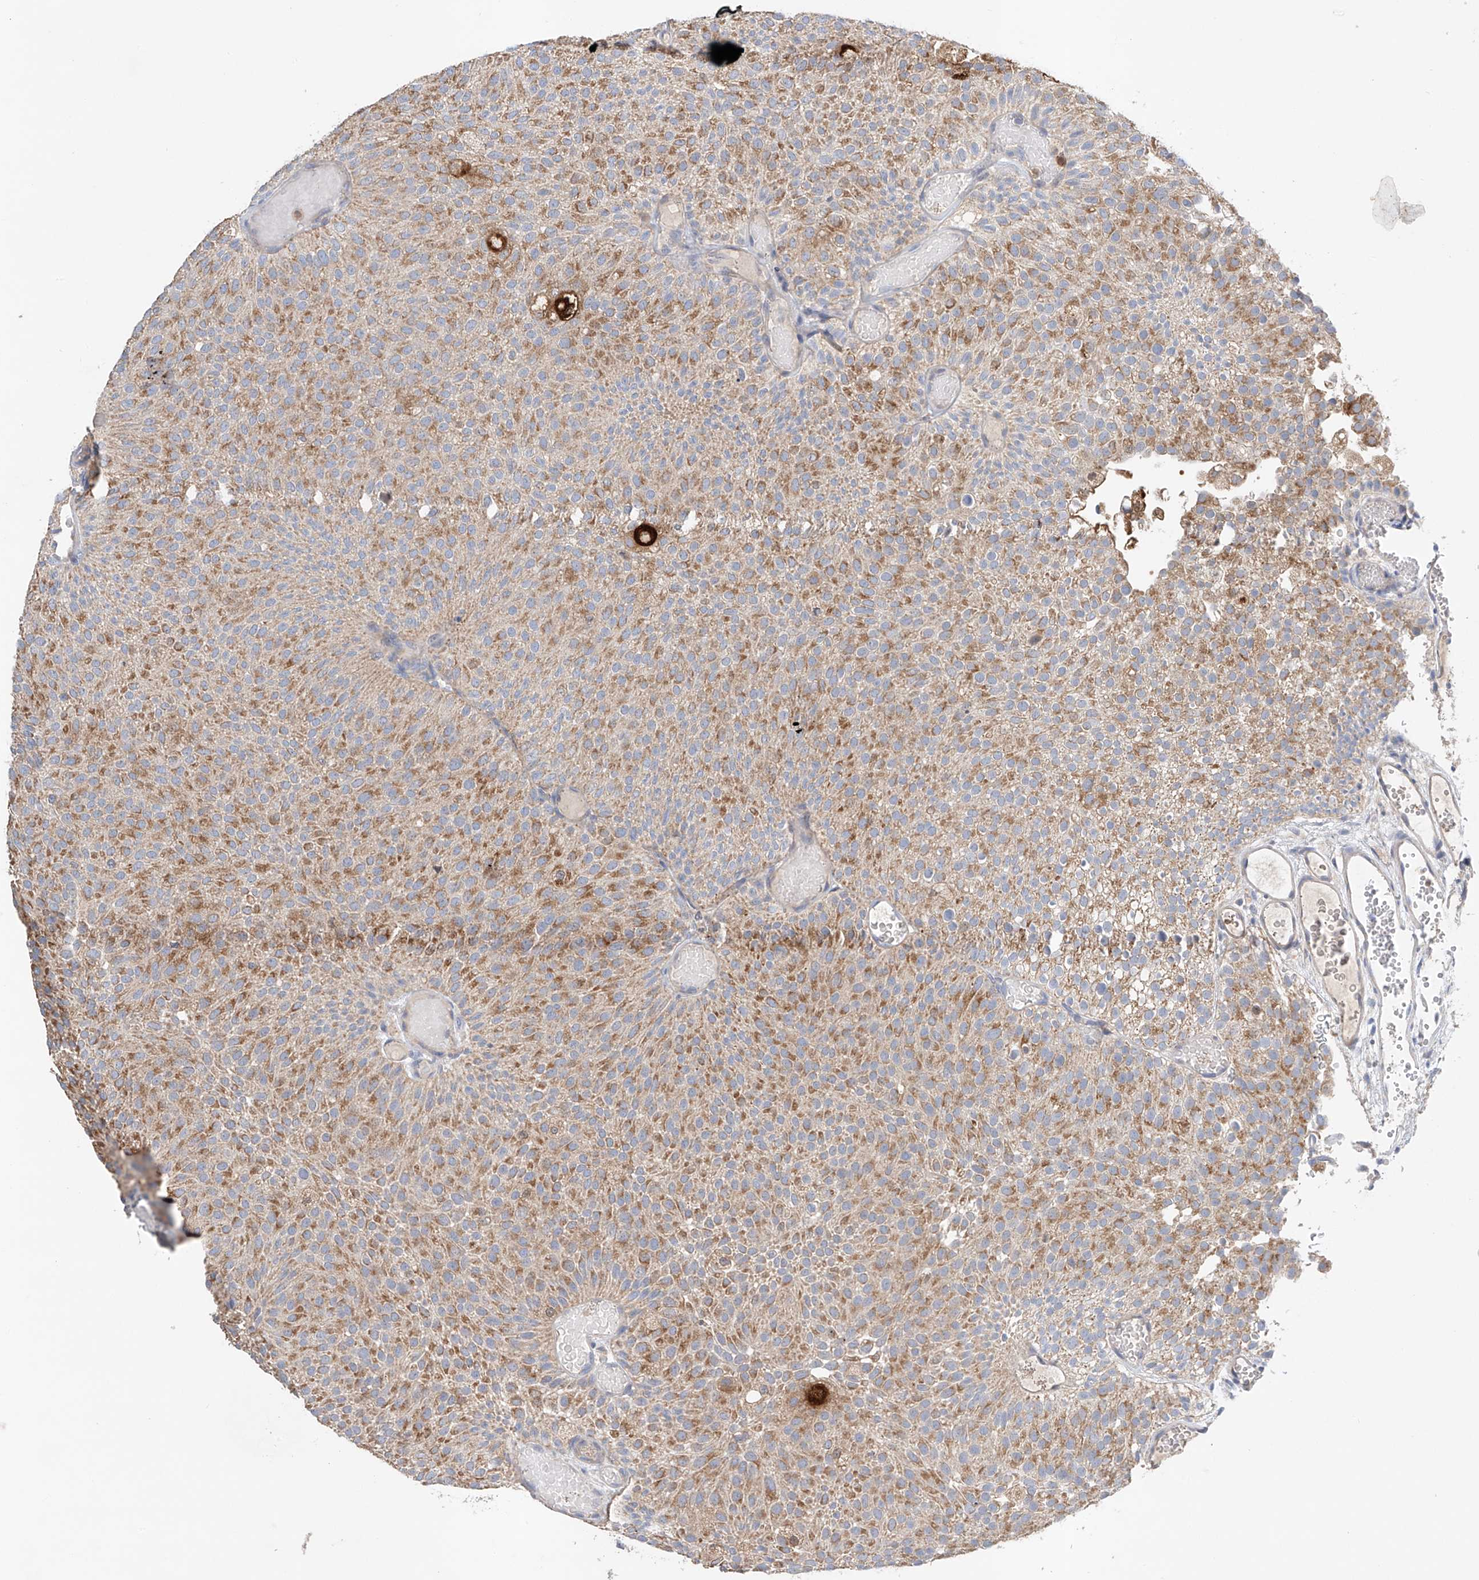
{"staining": {"intensity": "moderate", "quantity": ">75%", "location": "cytoplasmic/membranous"}, "tissue": "urothelial cancer", "cell_type": "Tumor cells", "image_type": "cancer", "snomed": [{"axis": "morphology", "description": "Urothelial carcinoma, Low grade"}, {"axis": "topography", "description": "Urinary bladder"}], "caption": "Low-grade urothelial carcinoma stained with a brown dye reveals moderate cytoplasmic/membranous positive staining in about >75% of tumor cells.", "gene": "GPC4", "patient": {"sex": "male", "age": 78}}